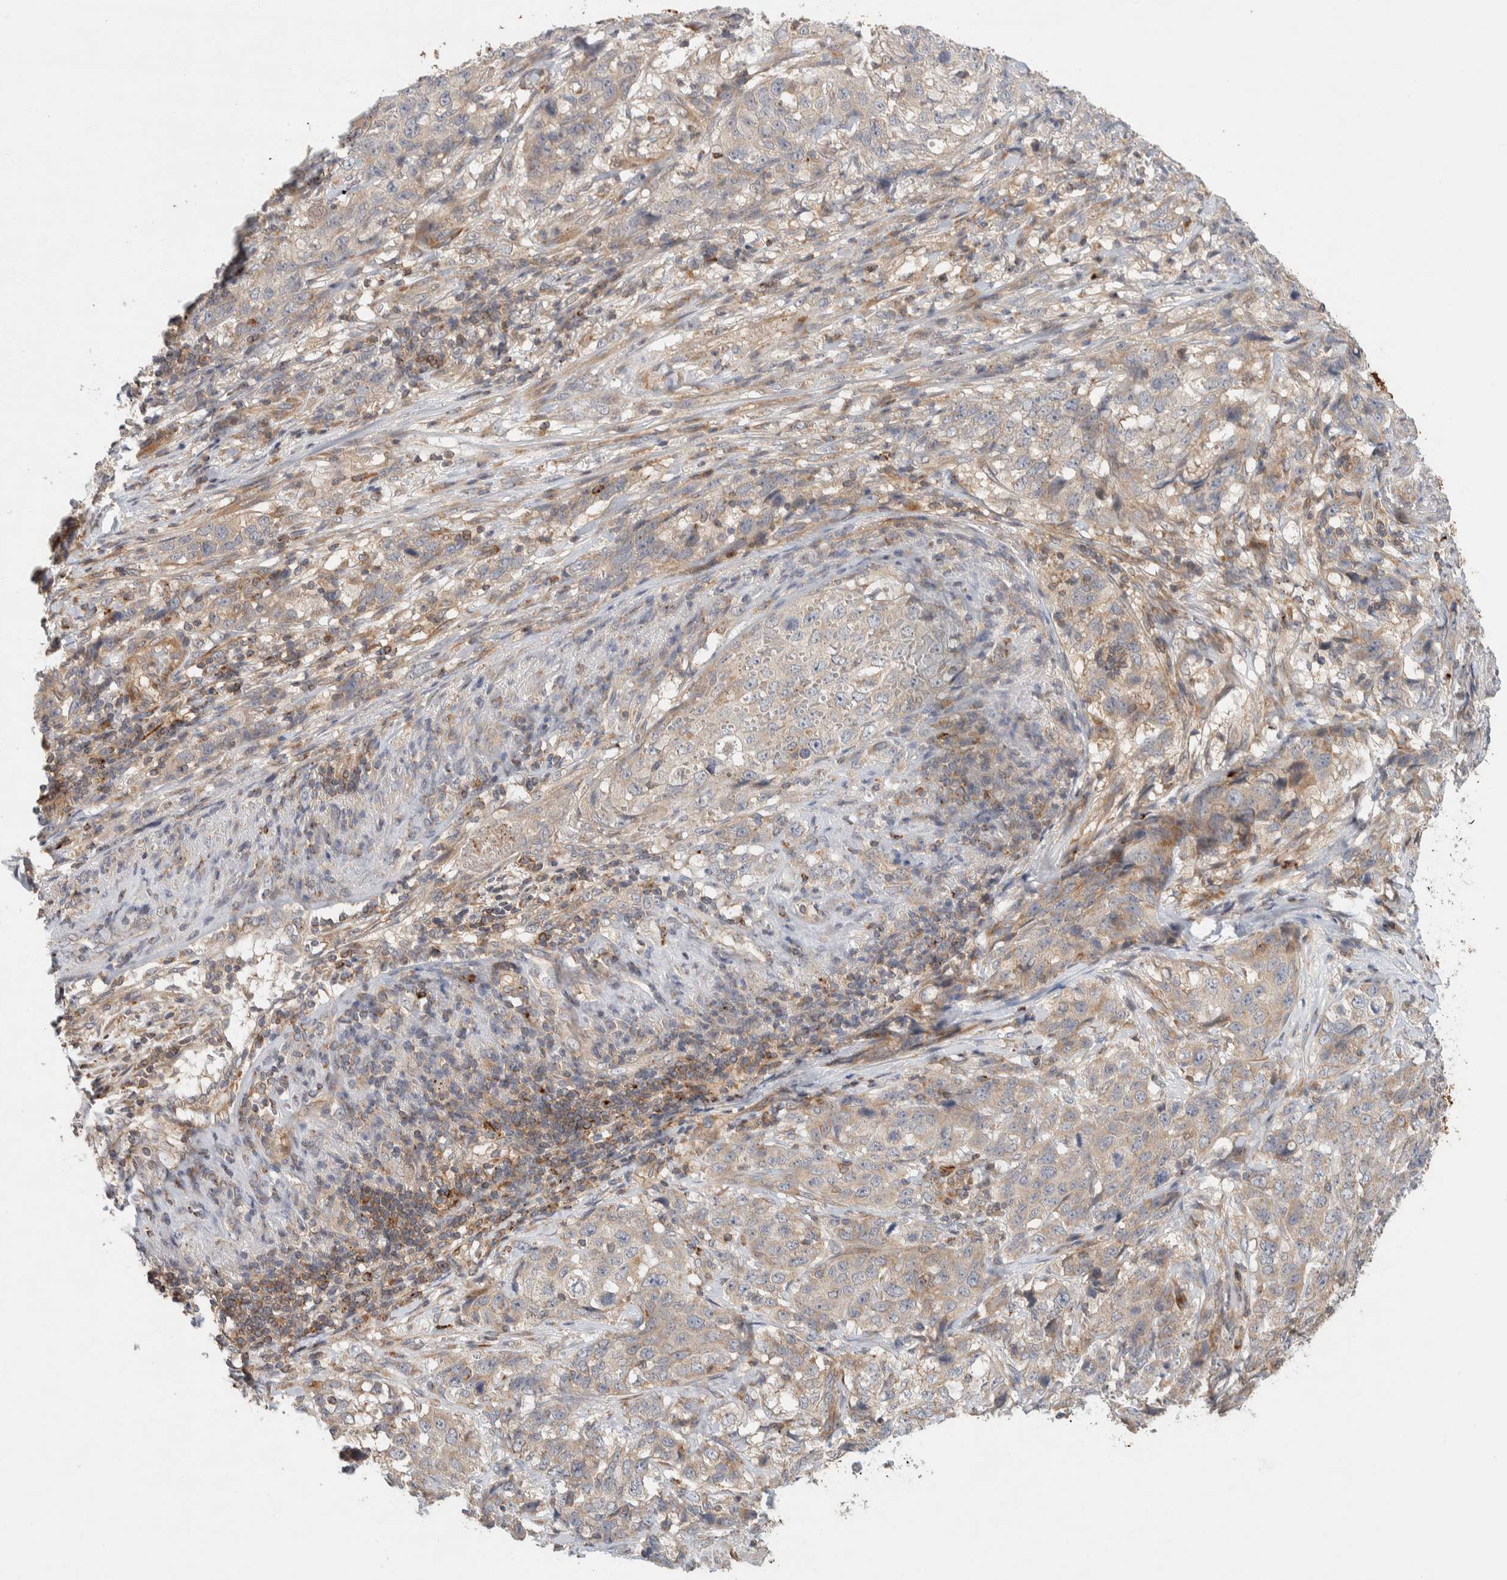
{"staining": {"intensity": "weak", "quantity": ">75%", "location": "cytoplasmic/membranous"}, "tissue": "stomach cancer", "cell_type": "Tumor cells", "image_type": "cancer", "snomed": [{"axis": "morphology", "description": "Adenocarcinoma, NOS"}, {"axis": "topography", "description": "Stomach"}], "caption": "Adenocarcinoma (stomach) stained with DAB immunohistochemistry demonstrates low levels of weak cytoplasmic/membranous positivity in about >75% of tumor cells.", "gene": "KIF9", "patient": {"sex": "male", "age": 48}}